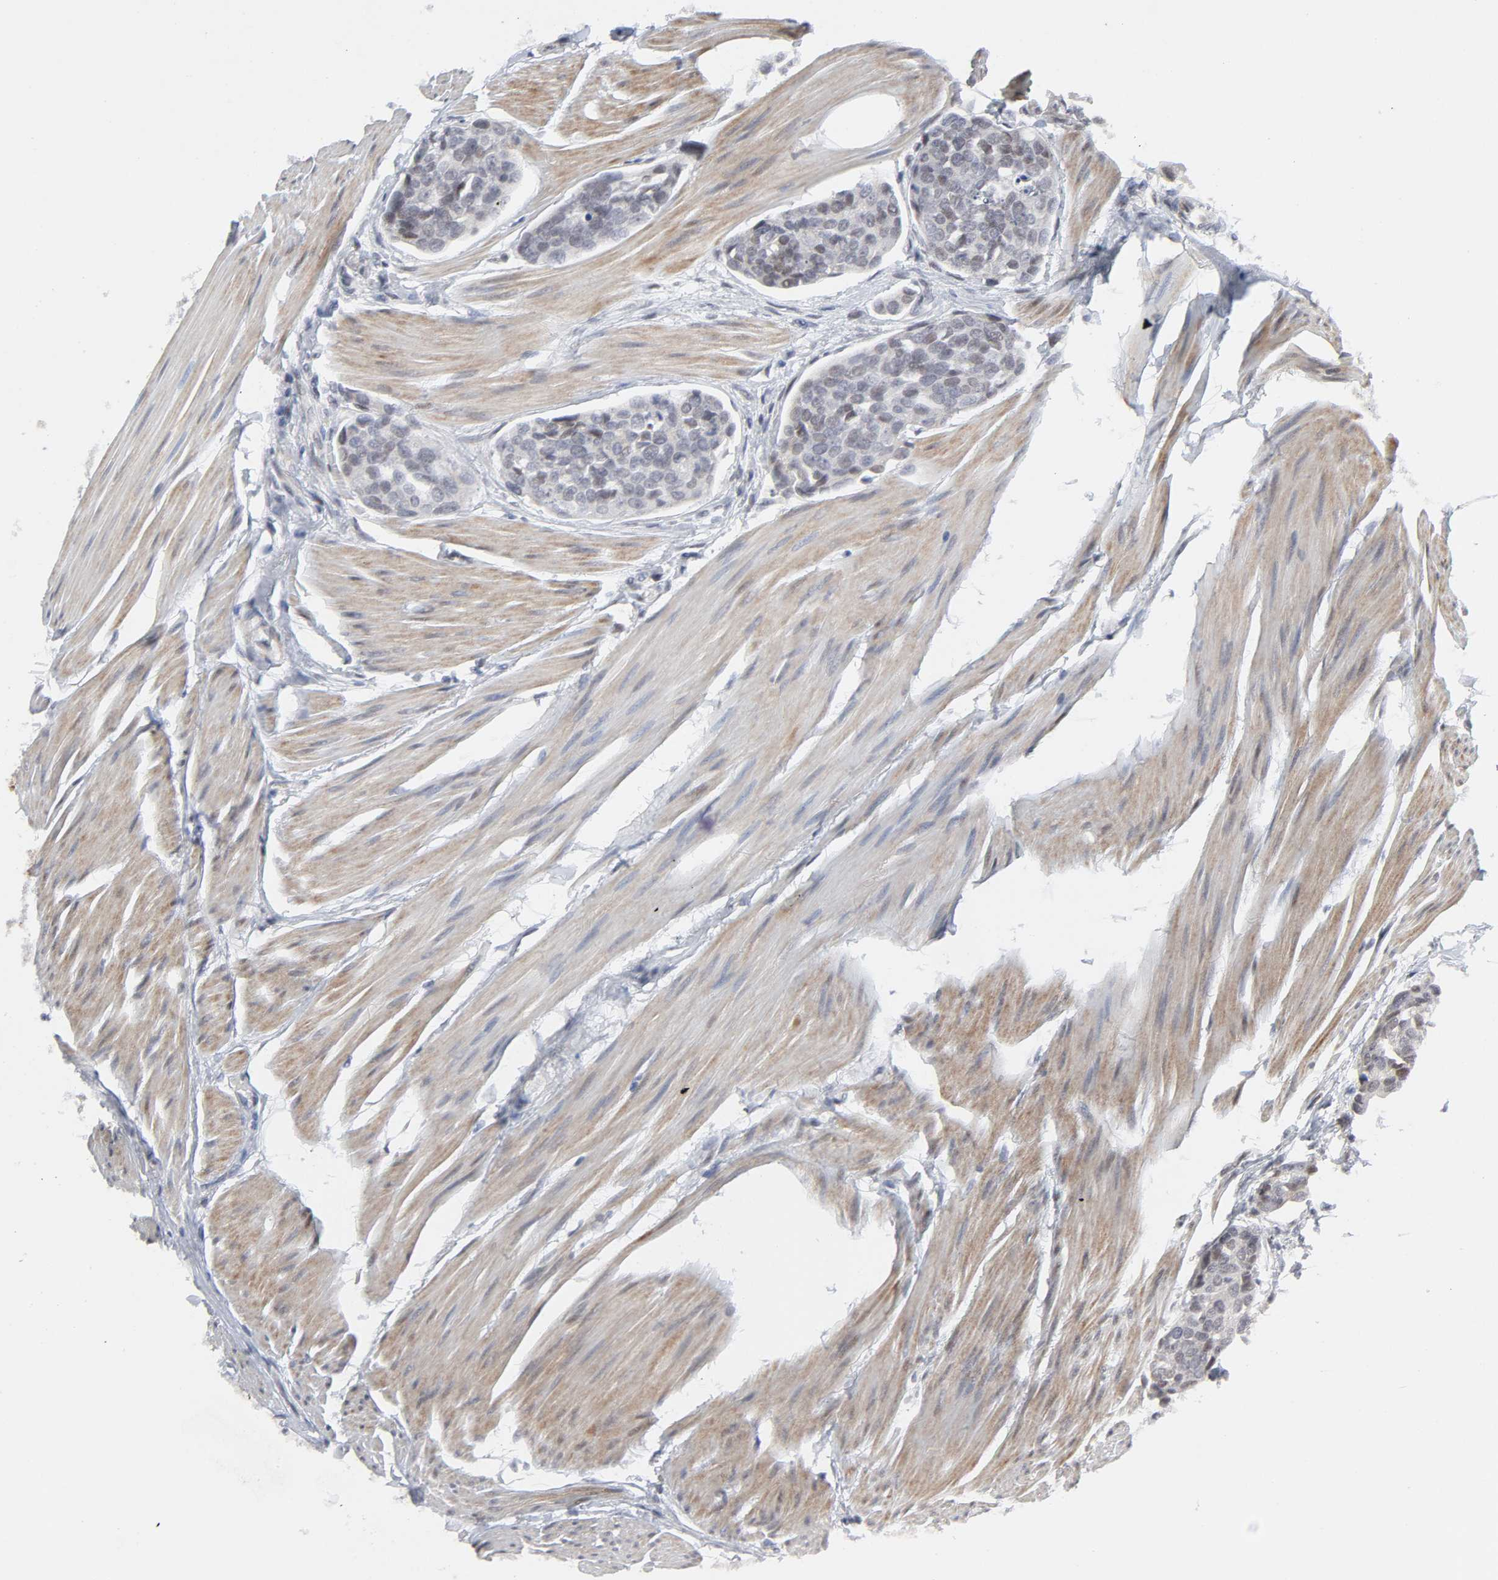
{"staining": {"intensity": "weak", "quantity": "<25%", "location": "nuclear"}, "tissue": "urothelial cancer", "cell_type": "Tumor cells", "image_type": "cancer", "snomed": [{"axis": "morphology", "description": "Urothelial carcinoma, High grade"}, {"axis": "topography", "description": "Urinary bladder"}], "caption": "This is an immunohistochemistry histopathology image of urothelial cancer. There is no expression in tumor cells.", "gene": "ZKSCAN8", "patient": {"sex": "male", "age": 78}}